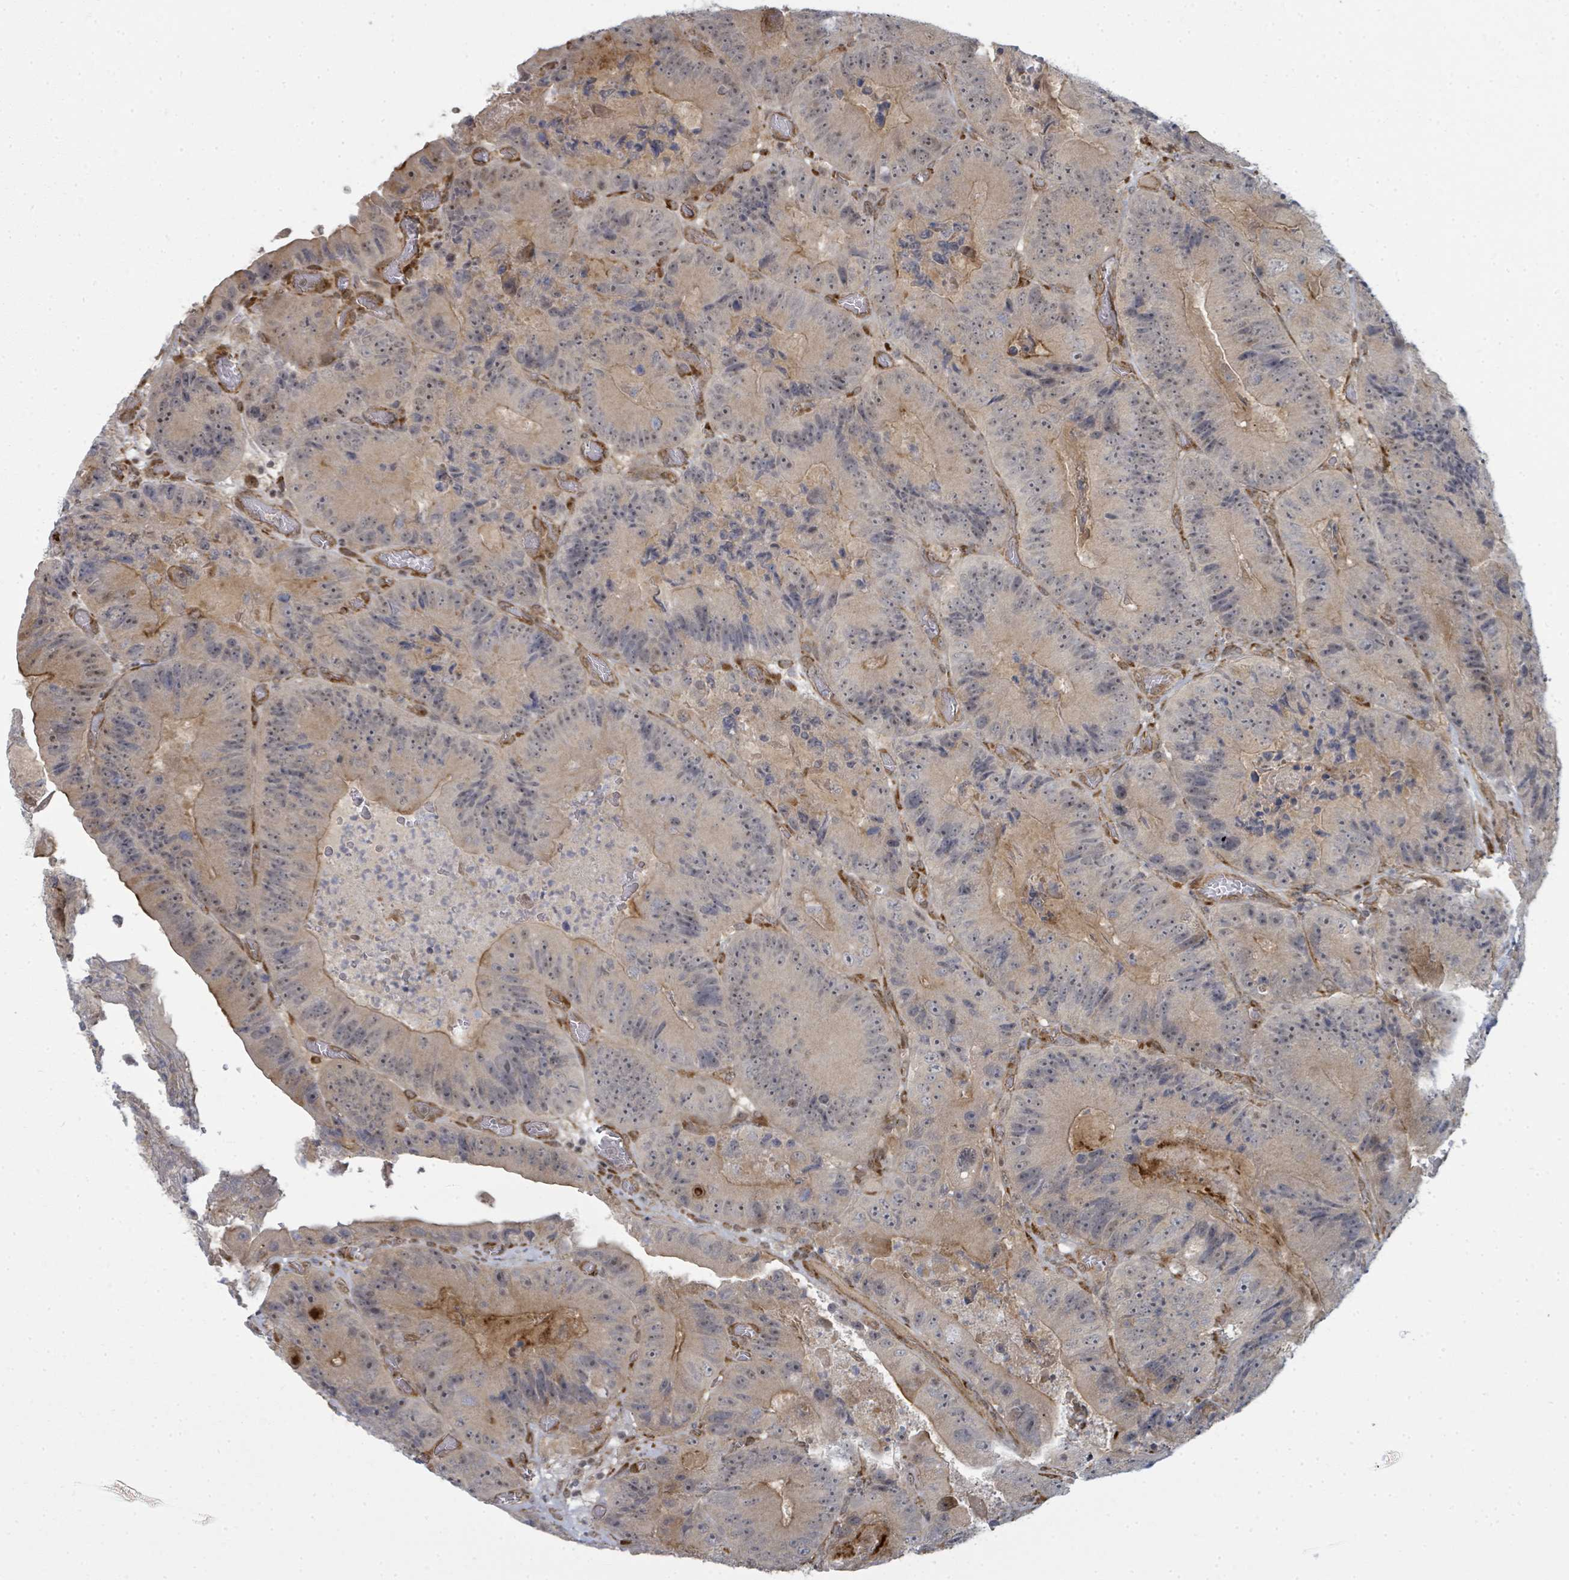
{"staining": {"intensity": "moderate", "quantity": "<25%", "location": "cytoplasmic/membranous"}, "tissue": "colorectal cancer", "cell_type": "Tumor cells", "image_type": "cancer", "snomed": [{"axis": "morphology", "description": "Adenocarcinoma, NOS"}, {"axis": "topography", "description": "Colon"}], "caption": "Colorectal adenocarcinoma stained with DAB immunohistochemistry (IHC) shows low levels of moderate cytoplasmic/membranous staining in approximately <25% of tumor cells. The protein is stained brown, and the nuclei are stained in blue (DAB (3,3'-diaminobenzidine) IHC with brightfield microscopy, high magnification).", "gene": "PSMG2", "patient": {"sex": "female", "age": 86}}